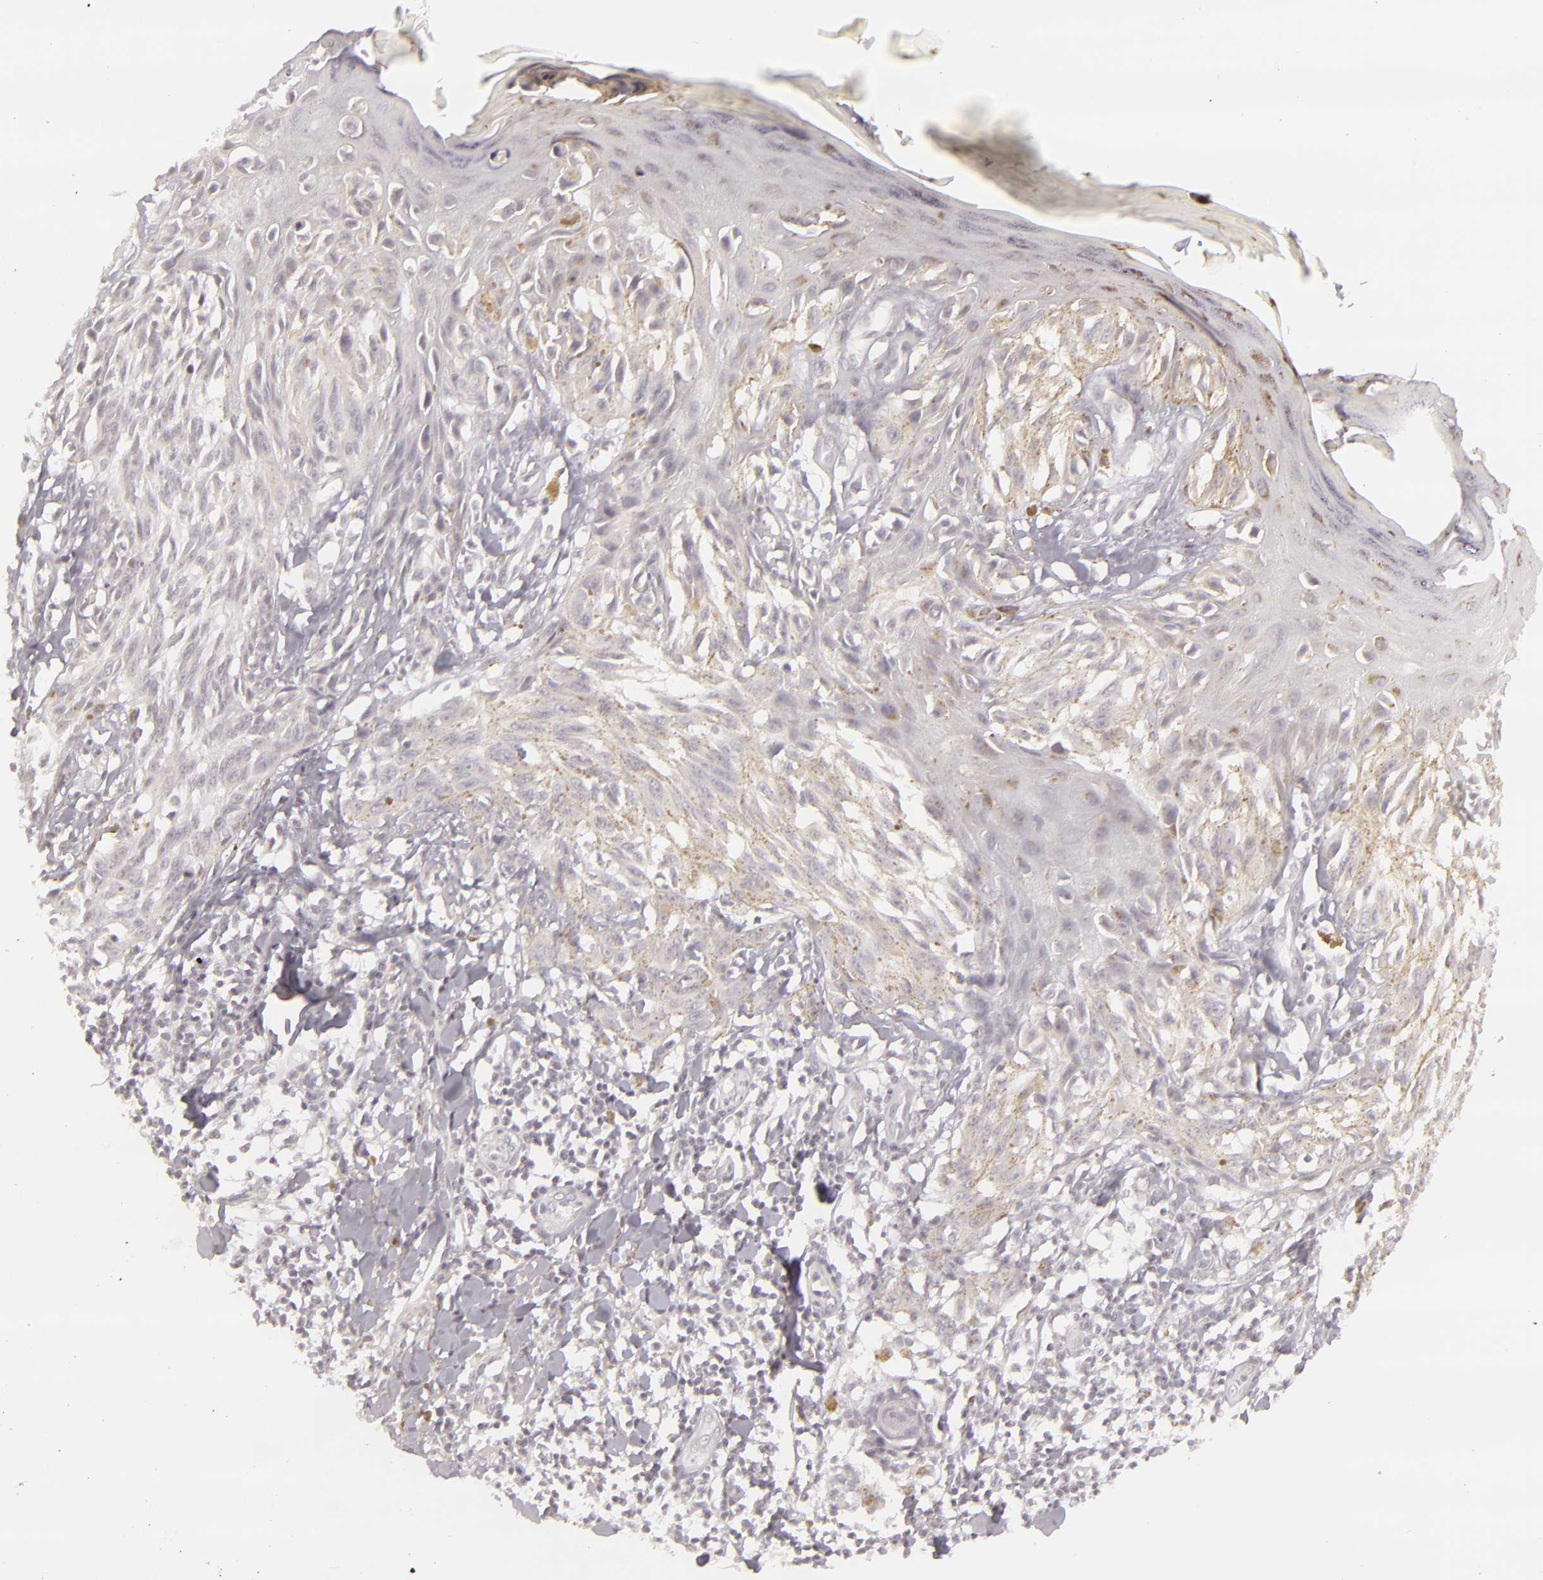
{"staining": {"intensity": "weak", "quantity": "<25%", "location": "cytoplasmic/membranous"}, "tissue": "melanoma", "cell_type": "Tumor cells", "image_type": "cancer", "snomed": [{"axis": "morphology", "description": "Malignant melanoma, NOS"}, {"axis": "topography", "description": "Skin"}], "caption": "Immunohistochemistry (IHC) micrograph of malignant melanoma stained for a protein (brown), which exhibits no staining in tumor cells. Nuclei are stained in blue.", "gene": "SIX1", "patient": {"sex": "female", "age": 77}}